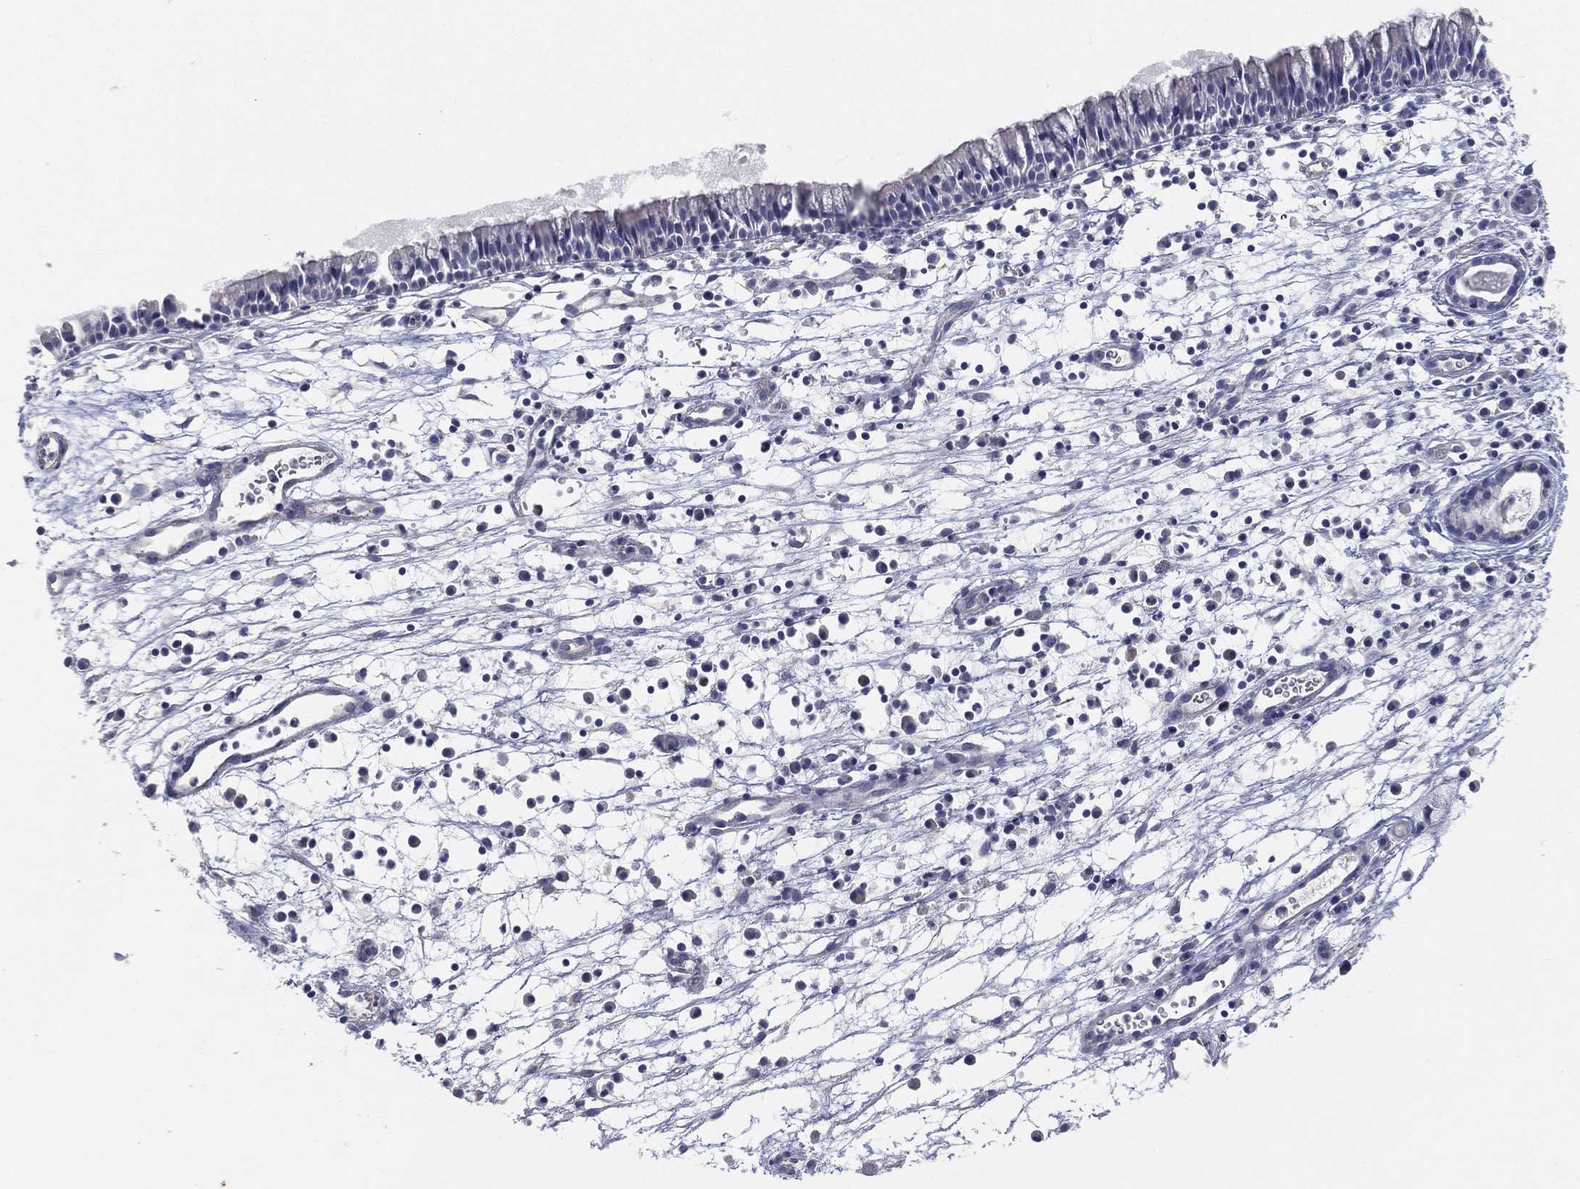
{"staining": {"intensity": "negative", "quantity": "none", "location": "none"}, "tissue": "nasopharynx", "cell_type": "Respiratory epithelial cells", "image_type": "normal", "snomed": [{"axis": "morphology", "description": "Normal tissue, NOS"}, {"axis": "topography", "description": "Nasopharynx"}], "caption": "An immunohistochemistry (IHC) image of unremarkable nasopharynx is shown. There is no staining in respiratory epithelial cells of nasopharynx.", "gene": "FAM187B", "patient": {"sex": "male", "age": 58}}